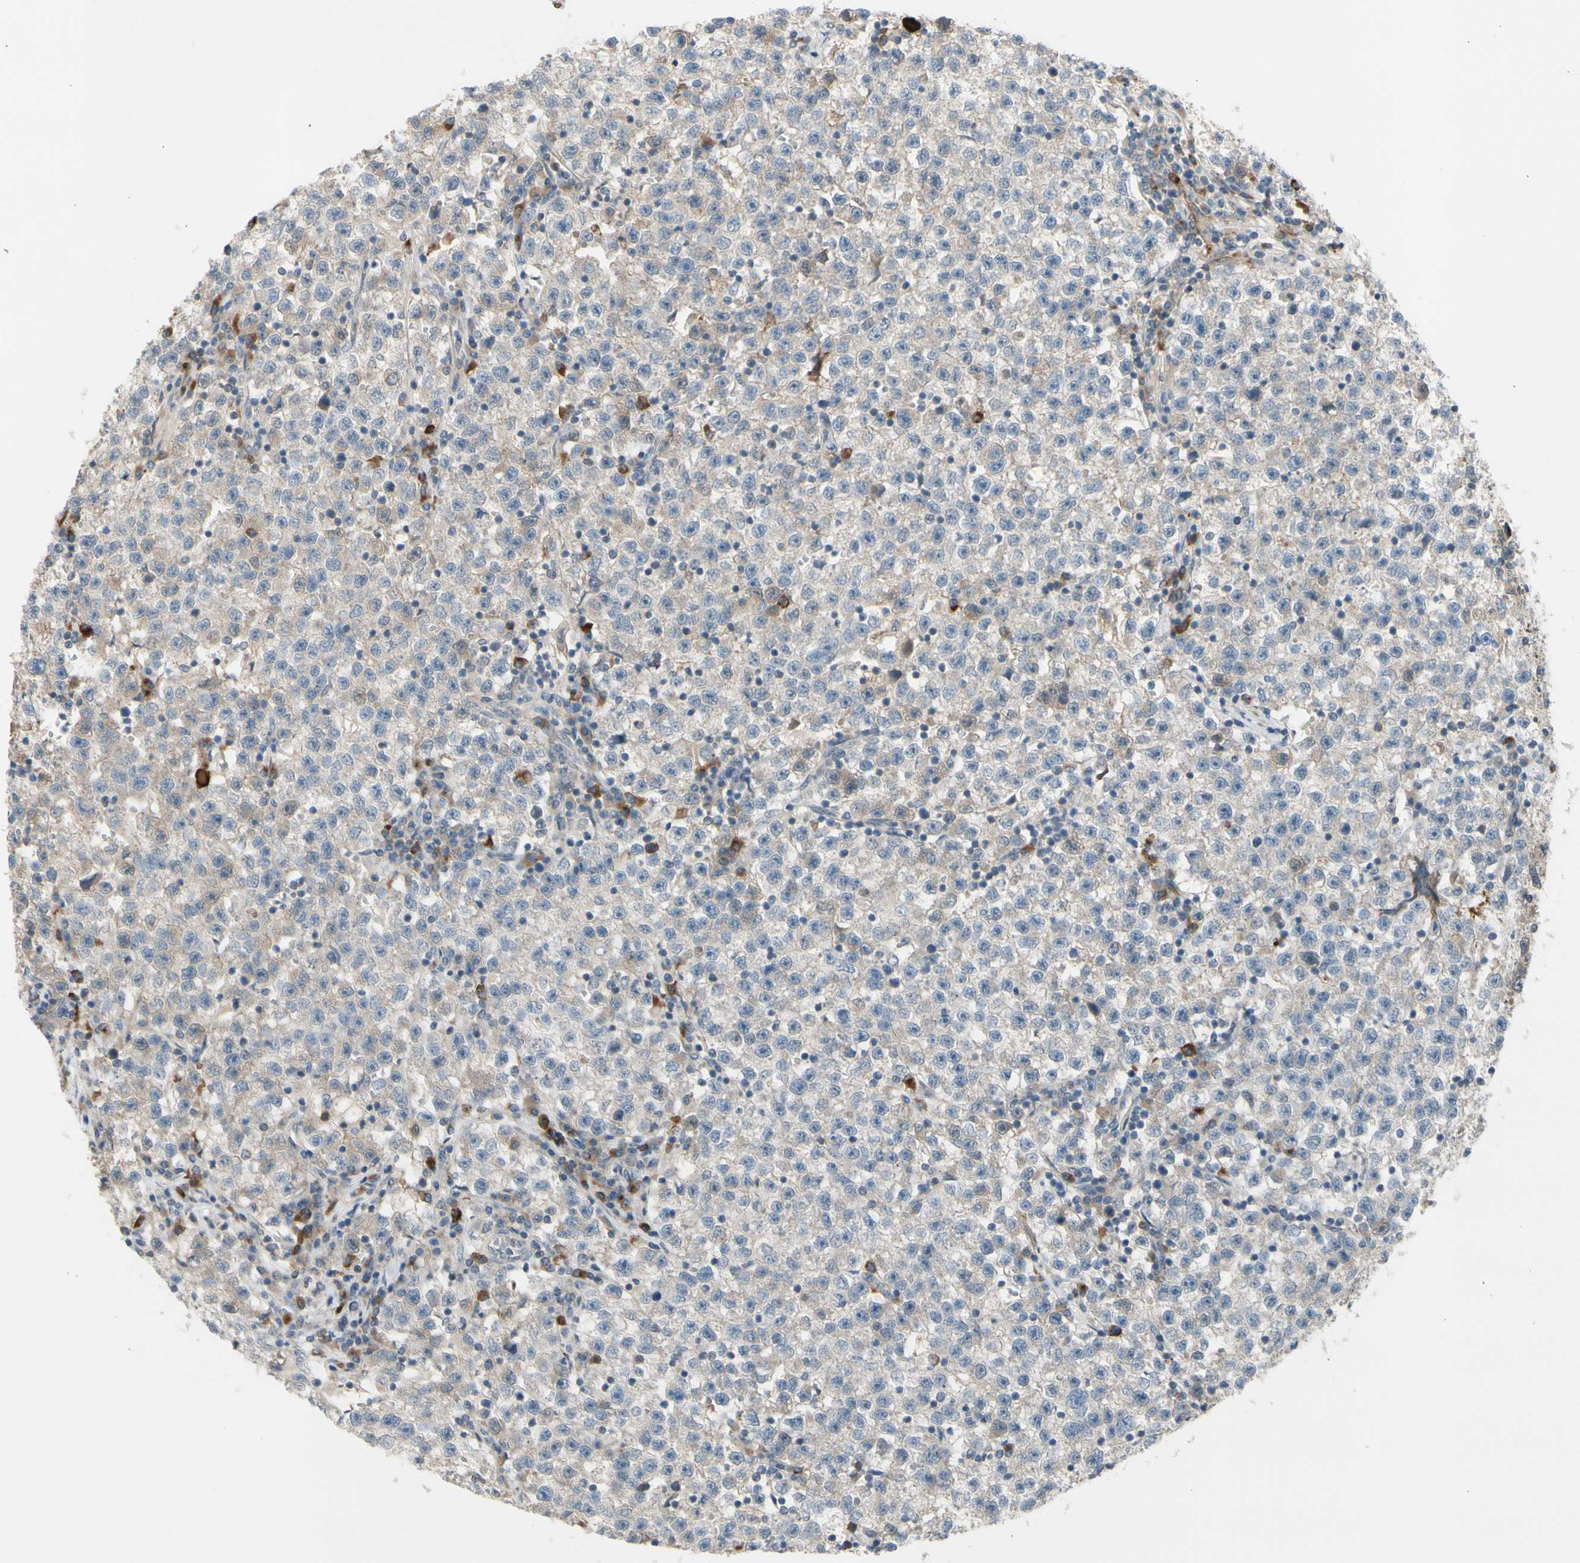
{"staining": {"intensity": "weak", "quantity": "<25%", "location": "cytoplasmic/membranous"}, "tissue": "testis cancer", "cell_type": "Tumor cells", "image_type": "cancer", "snomed": [{"axis": "morphology", "description": "Seminoma, NOS"}, {"axis": "topography", "description": "Testis"}], "caption": "Tumor cells show no significant staining in testis cancer.", "gene": "GALNT5", "patient": {"sex": "male", "age": 22}}